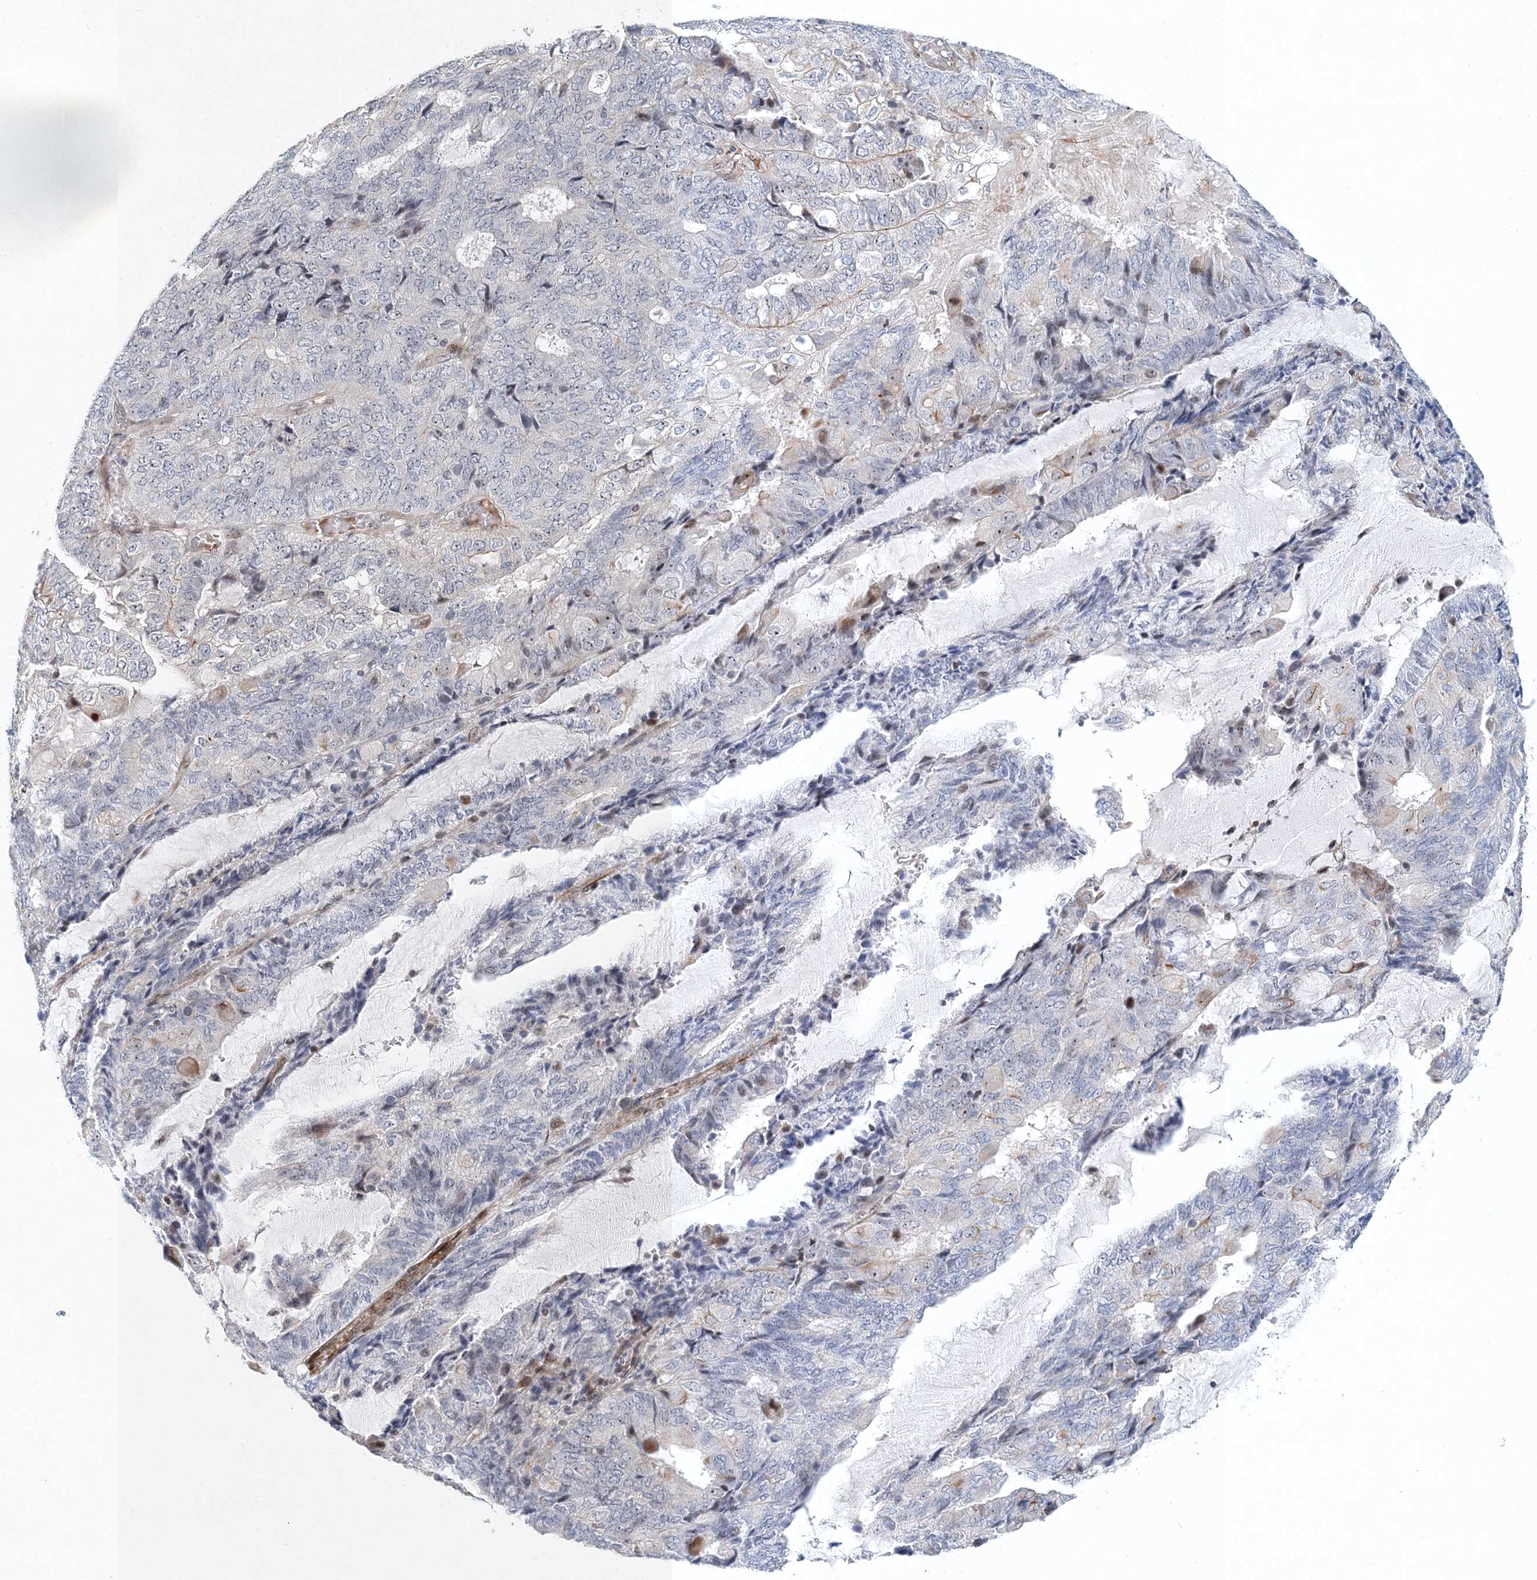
{"staining": {"intensity": "weak", "quantity": "<25%", "location": "nuclear"}, "tissue": "endometrial cancer", "cell_type": "Tumor cells", "image_type": "cancer", "snomed": [{"axis": "morphology", "description": "Adenocarcinoma, NOS"}, {"axis": "topography", "description": "Endometrium"}], "caption": "A high-resolution photomicrograph shows immunohistochemistry (IHC) staining of endometrial adenocarcinoma, which shows no significant staining in tumor cells. (Immunohistochemistry (ihc), brightfield microscopy, high magnification).", "gene": "UIMC1", "patient": {"sex": "female", "age": 81}}